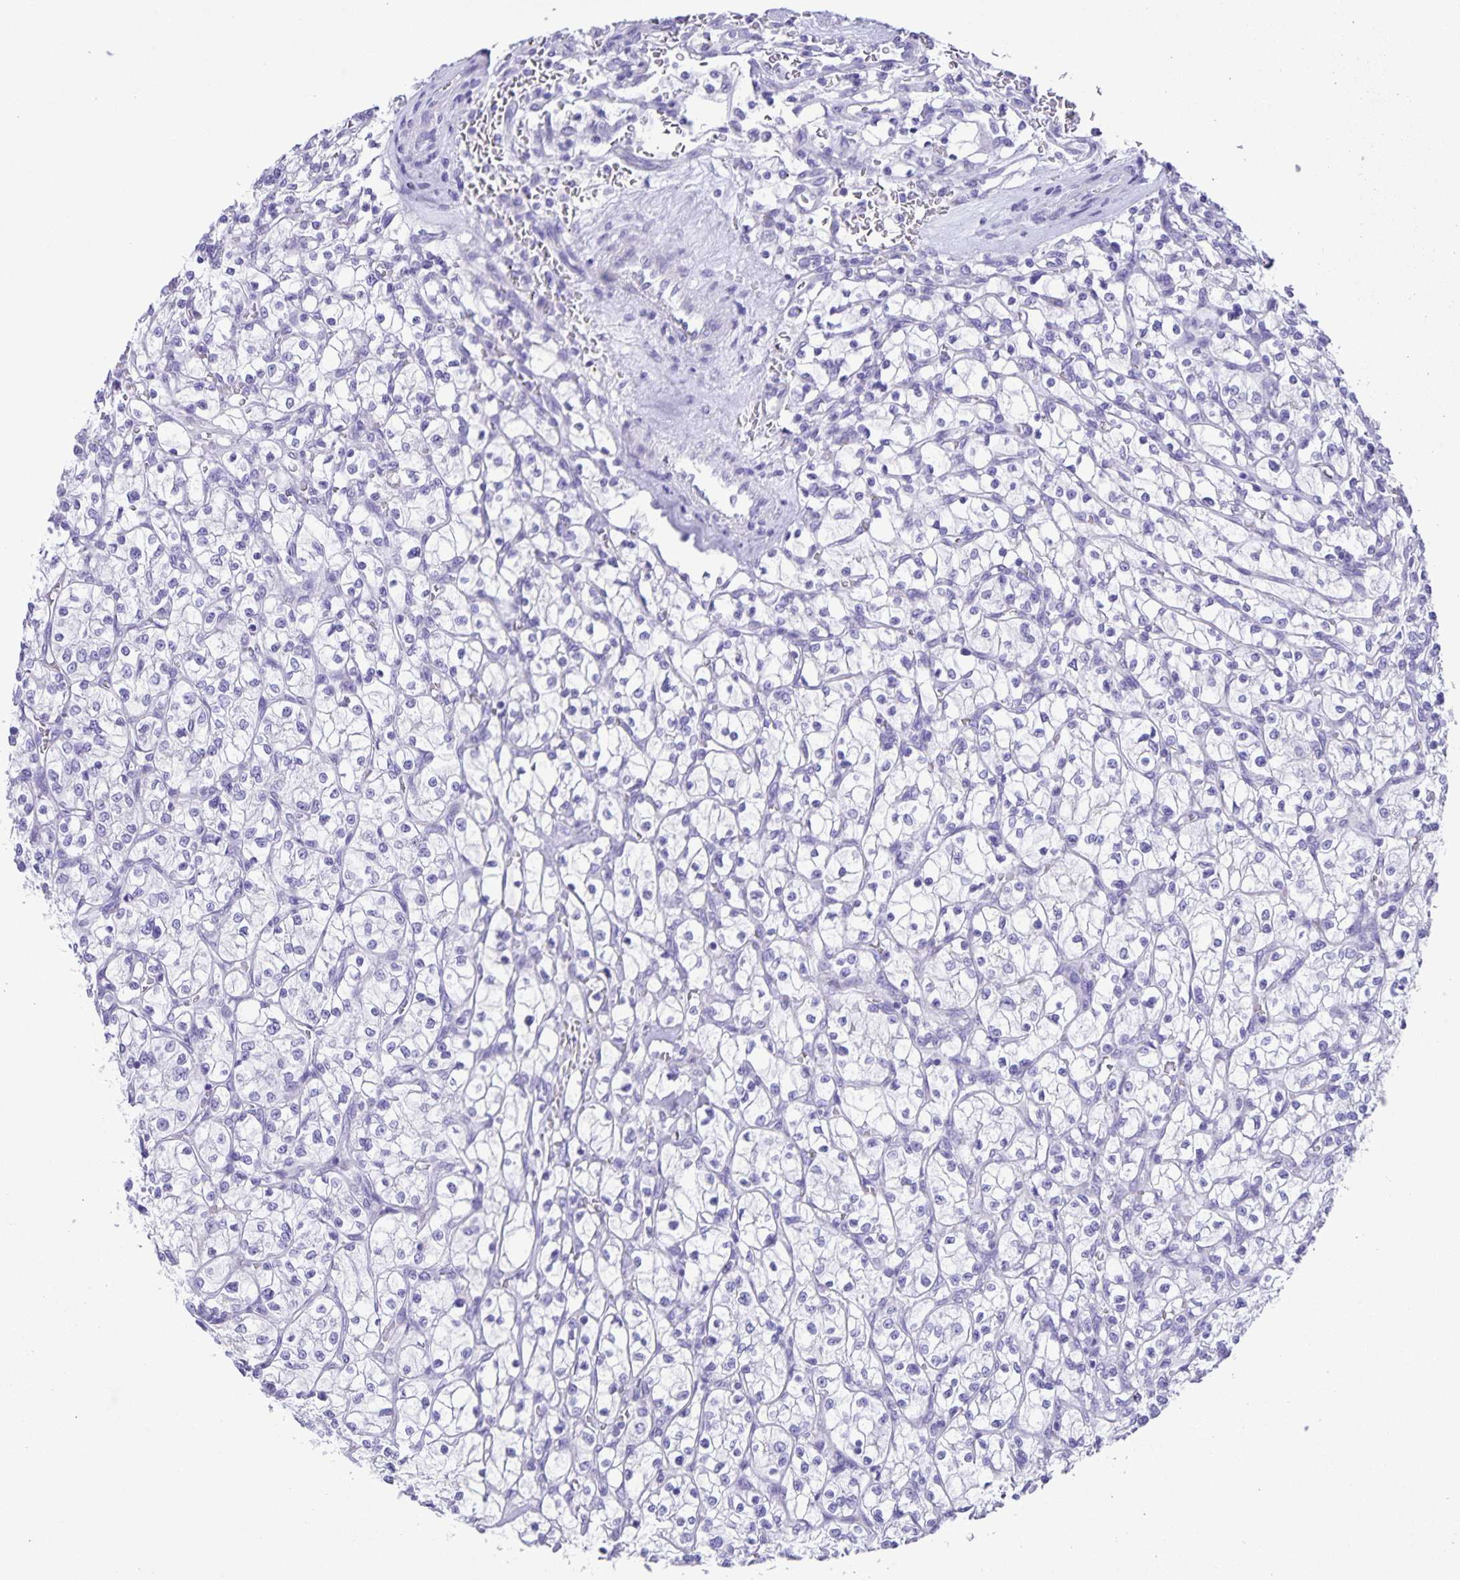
{"staining": {"intensity": "negative", "quantity": "none", "location": "none"}, "tissue": "renal cancer", "cell_type": "Tumor cells", "image_type": "cancer", "snomed": [{"axis": "morphology", "description": "Adenocarcinoma, NOS"}, {"axis": "topography", "description": "Kidney"}], "caption": "Tumor cells show no significant protein staining in adenocarcinoma (renal).", "gene": "CAPSL", "patient": {"sex": "female", "age": 64}}